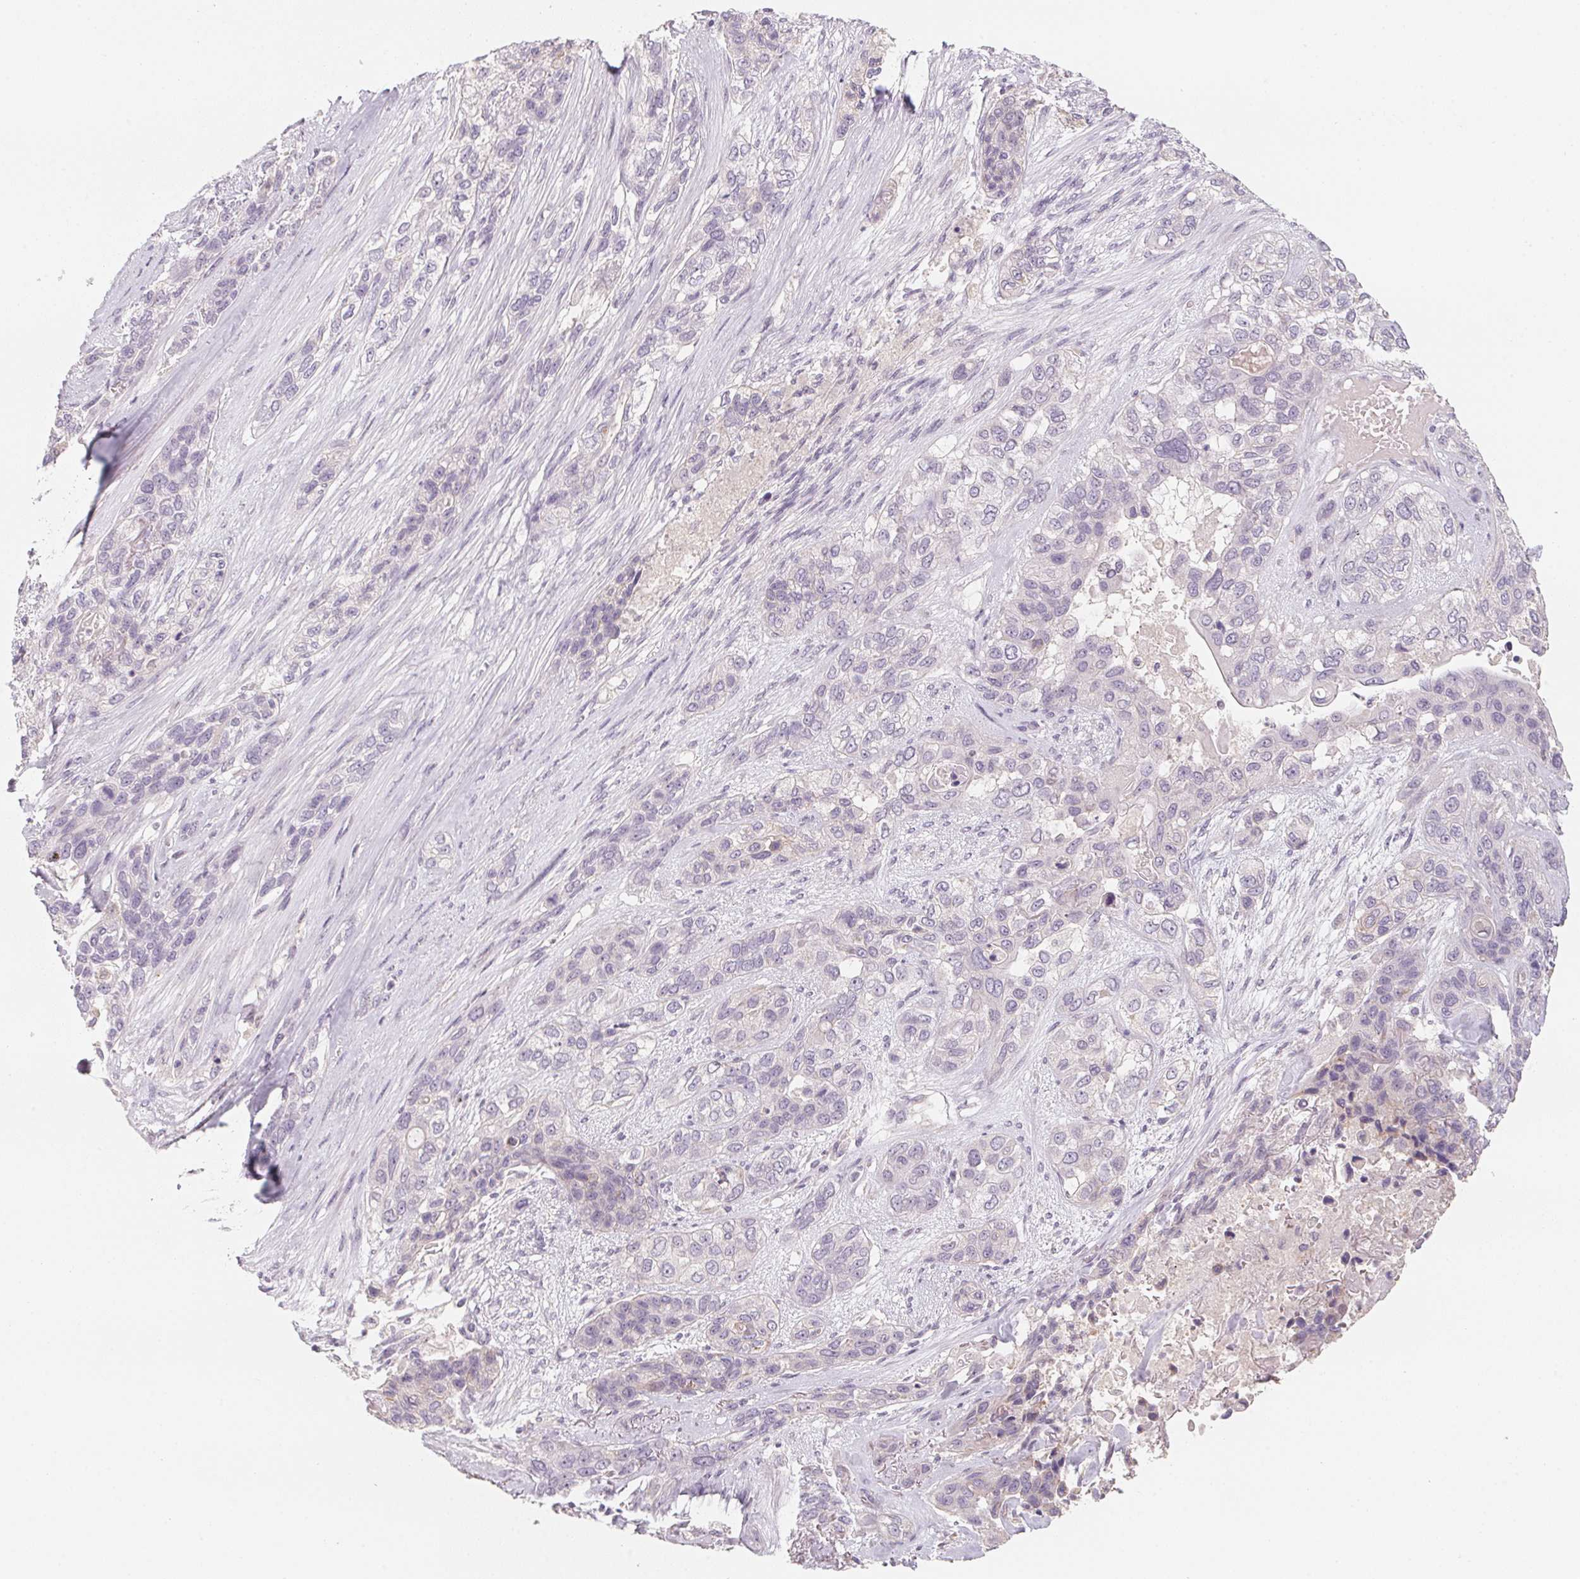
{"staining": {"intensity": "negative", "quantity": "none", "location": "none"}, "tissue": "lung cancer", "cell_type": "Tumor cells", "image_type": "cancer", "snomed": [{"axis": "morphology", "description": "Squamous cell carcinoma, NOS"}, {"axis": "topography", "description": "Lung"}], "caption": "This is a micrograph of immunohistochemistry (IHC) staining of lung squamous cell carcinoma, which shows no staining in tumor cells.", "gene": "TREH", "patient": {"sex": "female", "age": 70}}